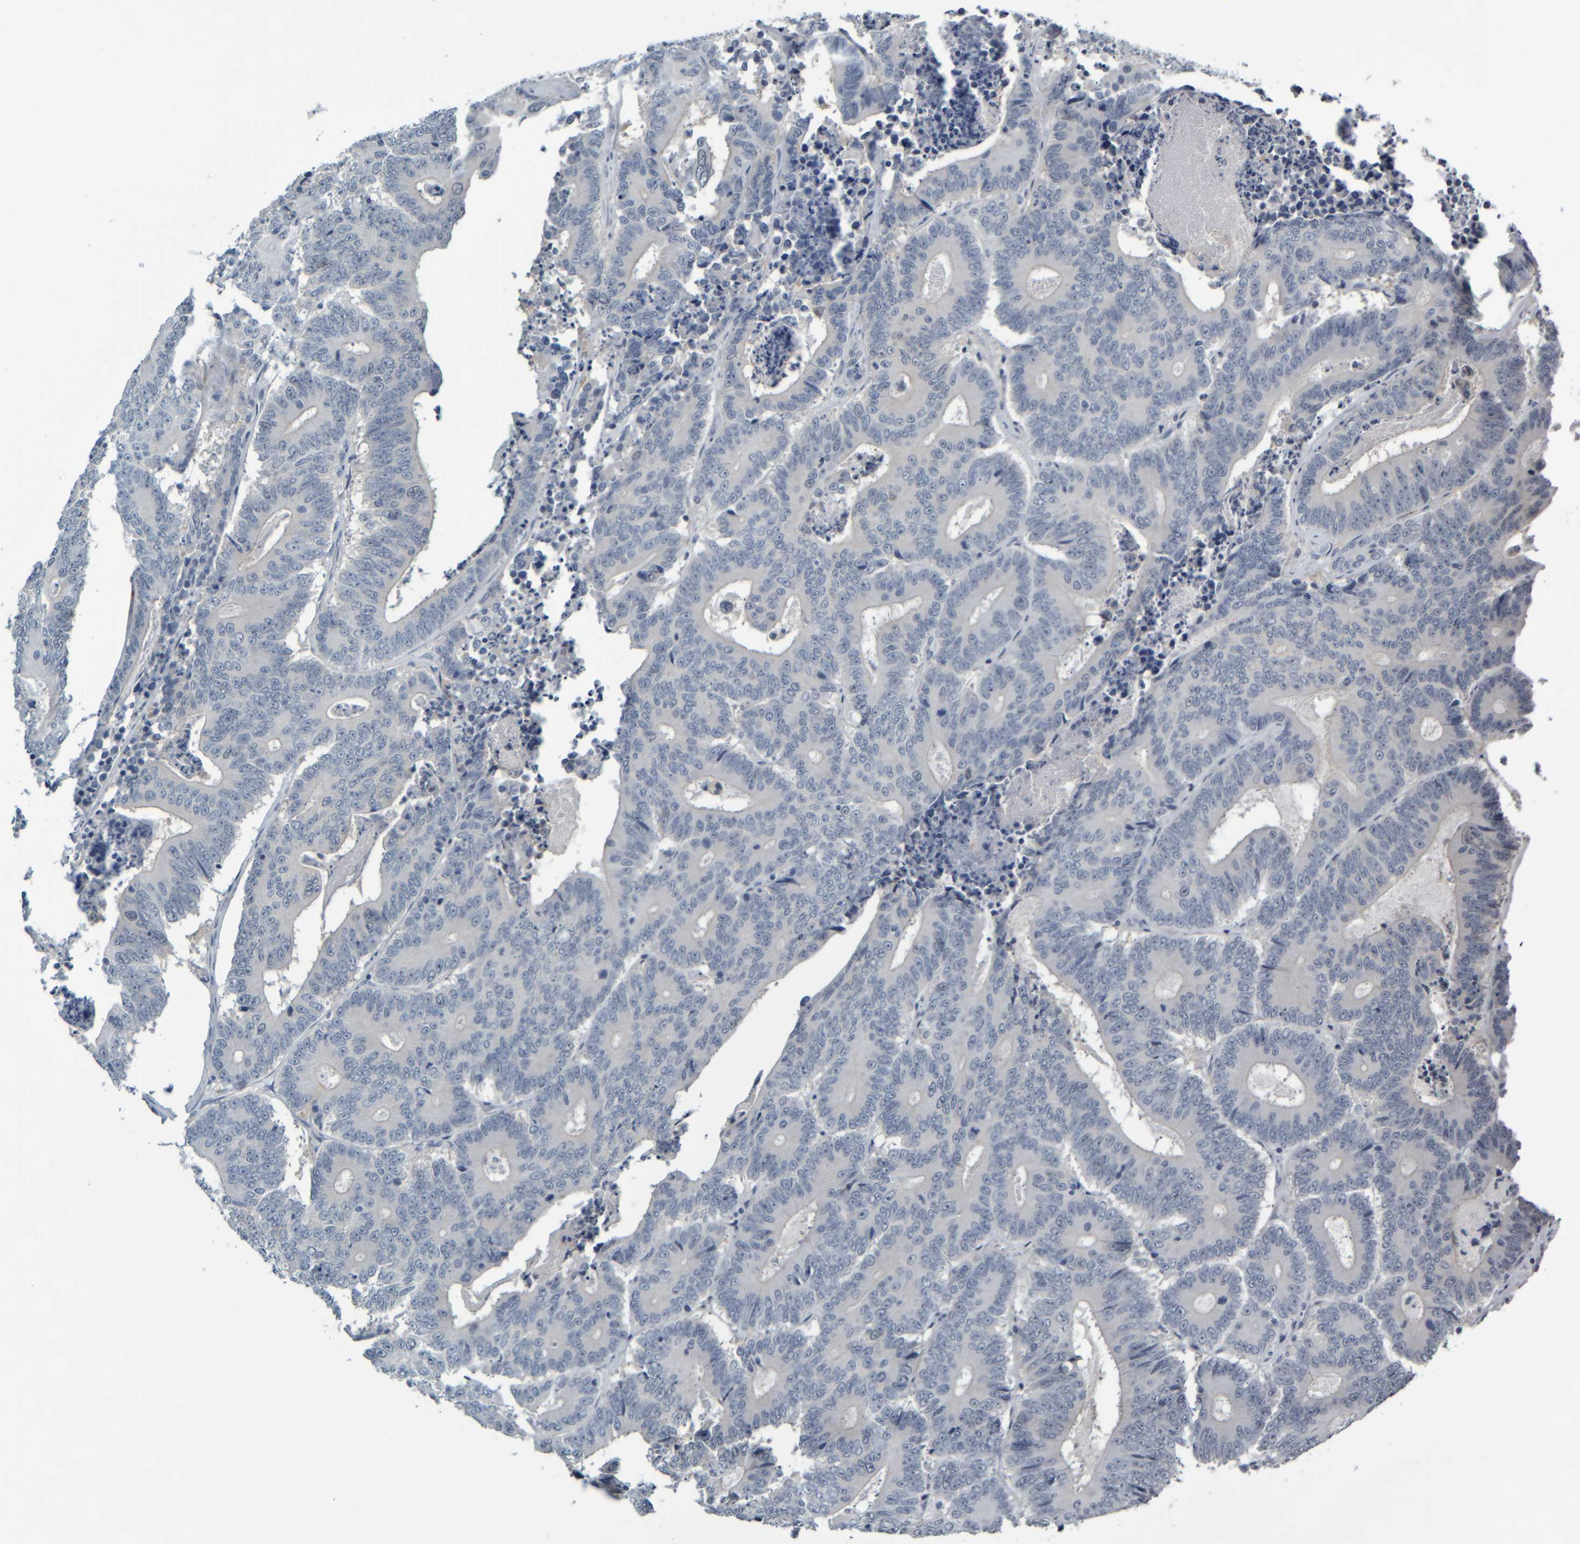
{"staining": {"intensity": "negative", "quantity": "none", "location": "none"}, "tissue": "colorectal cancer", "cell_type": "Tumor cells", "image_type": "cancer", "snomed": [{"axis": "morphology", "description": "Adenocarcinoma, NOS"}, {"axis": "topography", "description": "Colon"}], "caption": "Tumor cells show no significant expression in colorectal cancer (adenocarcinoma).", "gene": "COL14A1", "patient": {"sex": "male", "age": 83}}